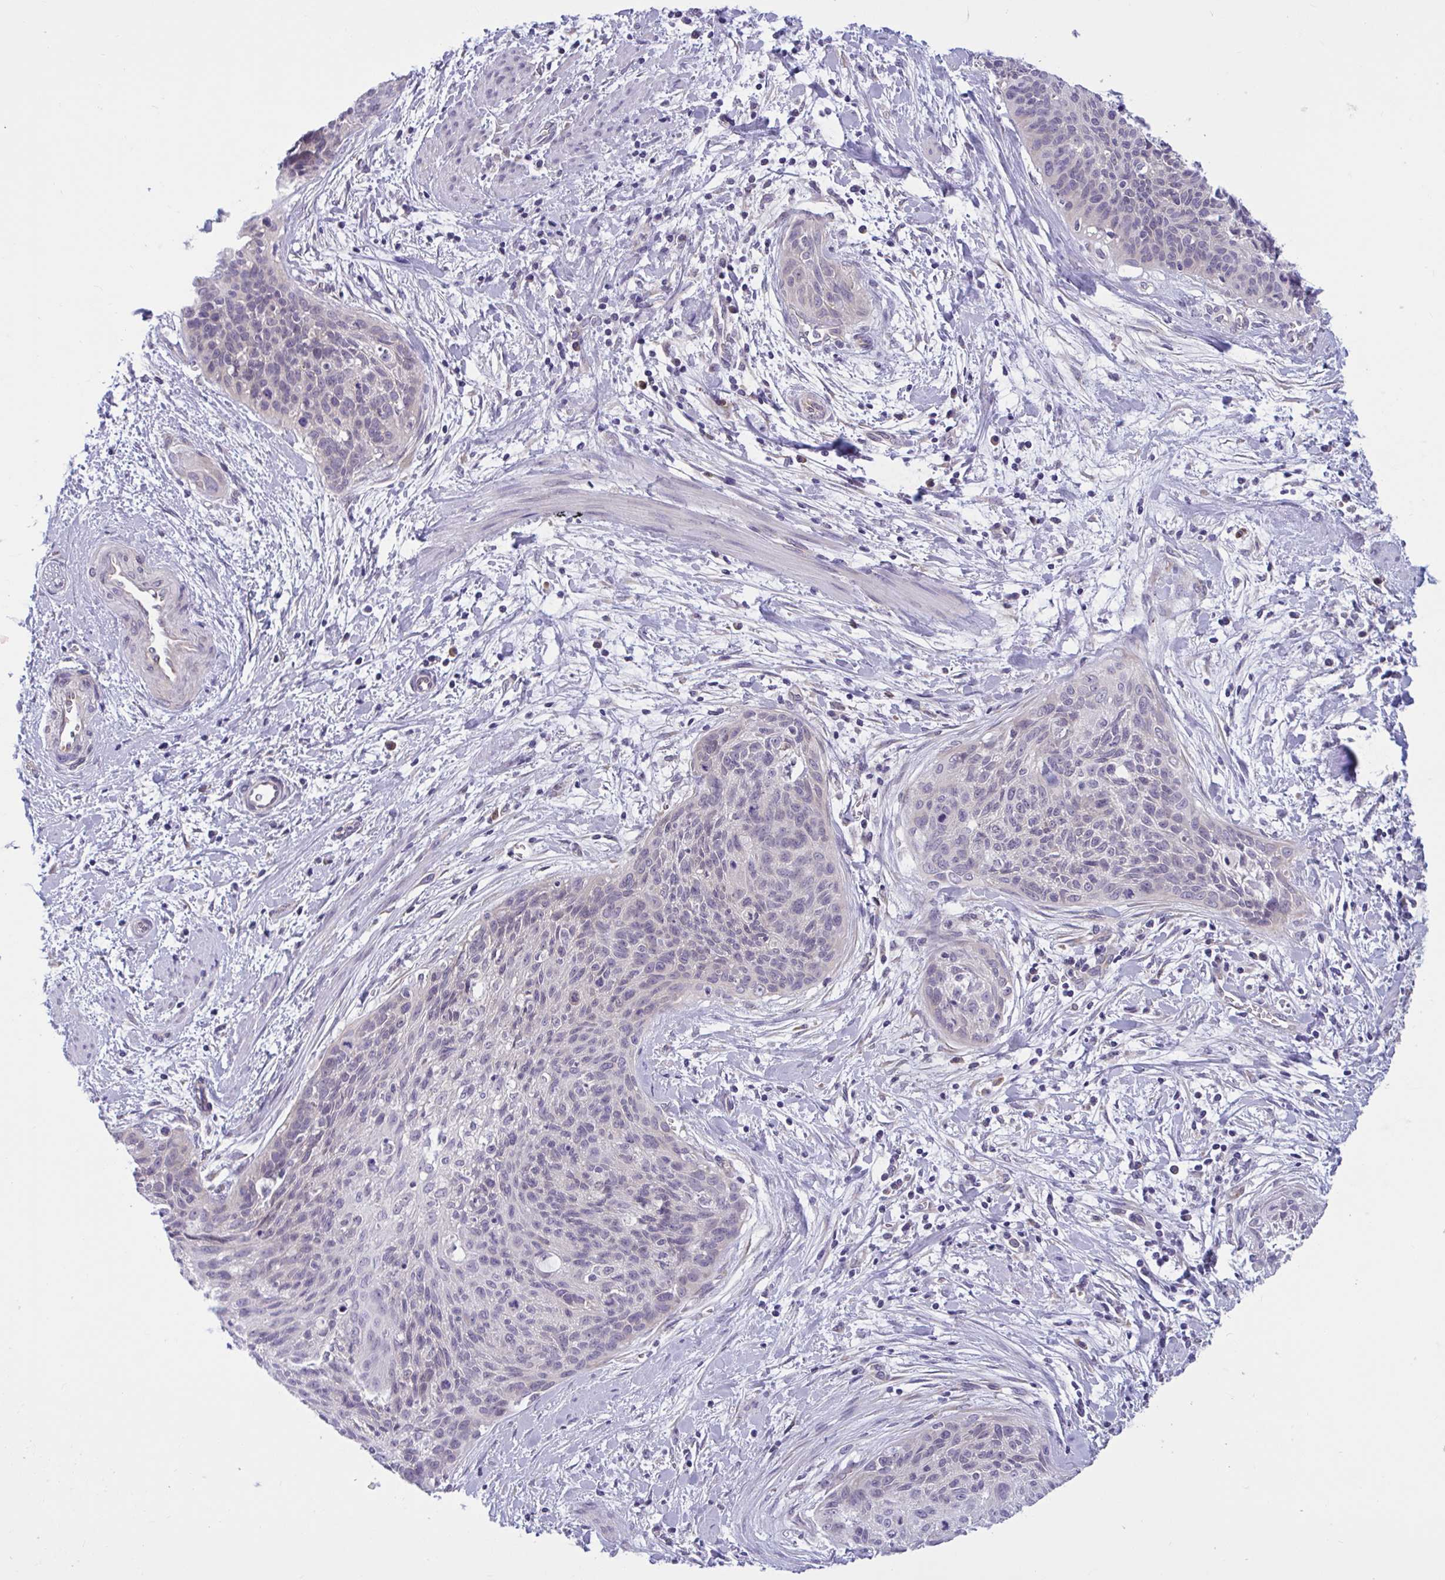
{"staining": {"intensity": "negative", "quantity": "none", "location": "none"}, "tissue": "cervical cancer", "cell_type": "Tumor cells", "image_type": "cancer", "snomed": [{"axis": "morphology", "description": "Squamous cell carcinoma, NOS"}, {"axis": "topography", "description": "Cervix"}], "caption": "Immunohistochemical staining of cervical cancer (squamous cell carcinoma) displays no significant expression in tumor cells. The staining was performed using DAB to visualize the protein expression in brown, while the nuclei were stained in blue with hematoxylin (Magnification: 20x).", "gene": "CAMLG", "patient": {"sex": "female", "age": 55}}